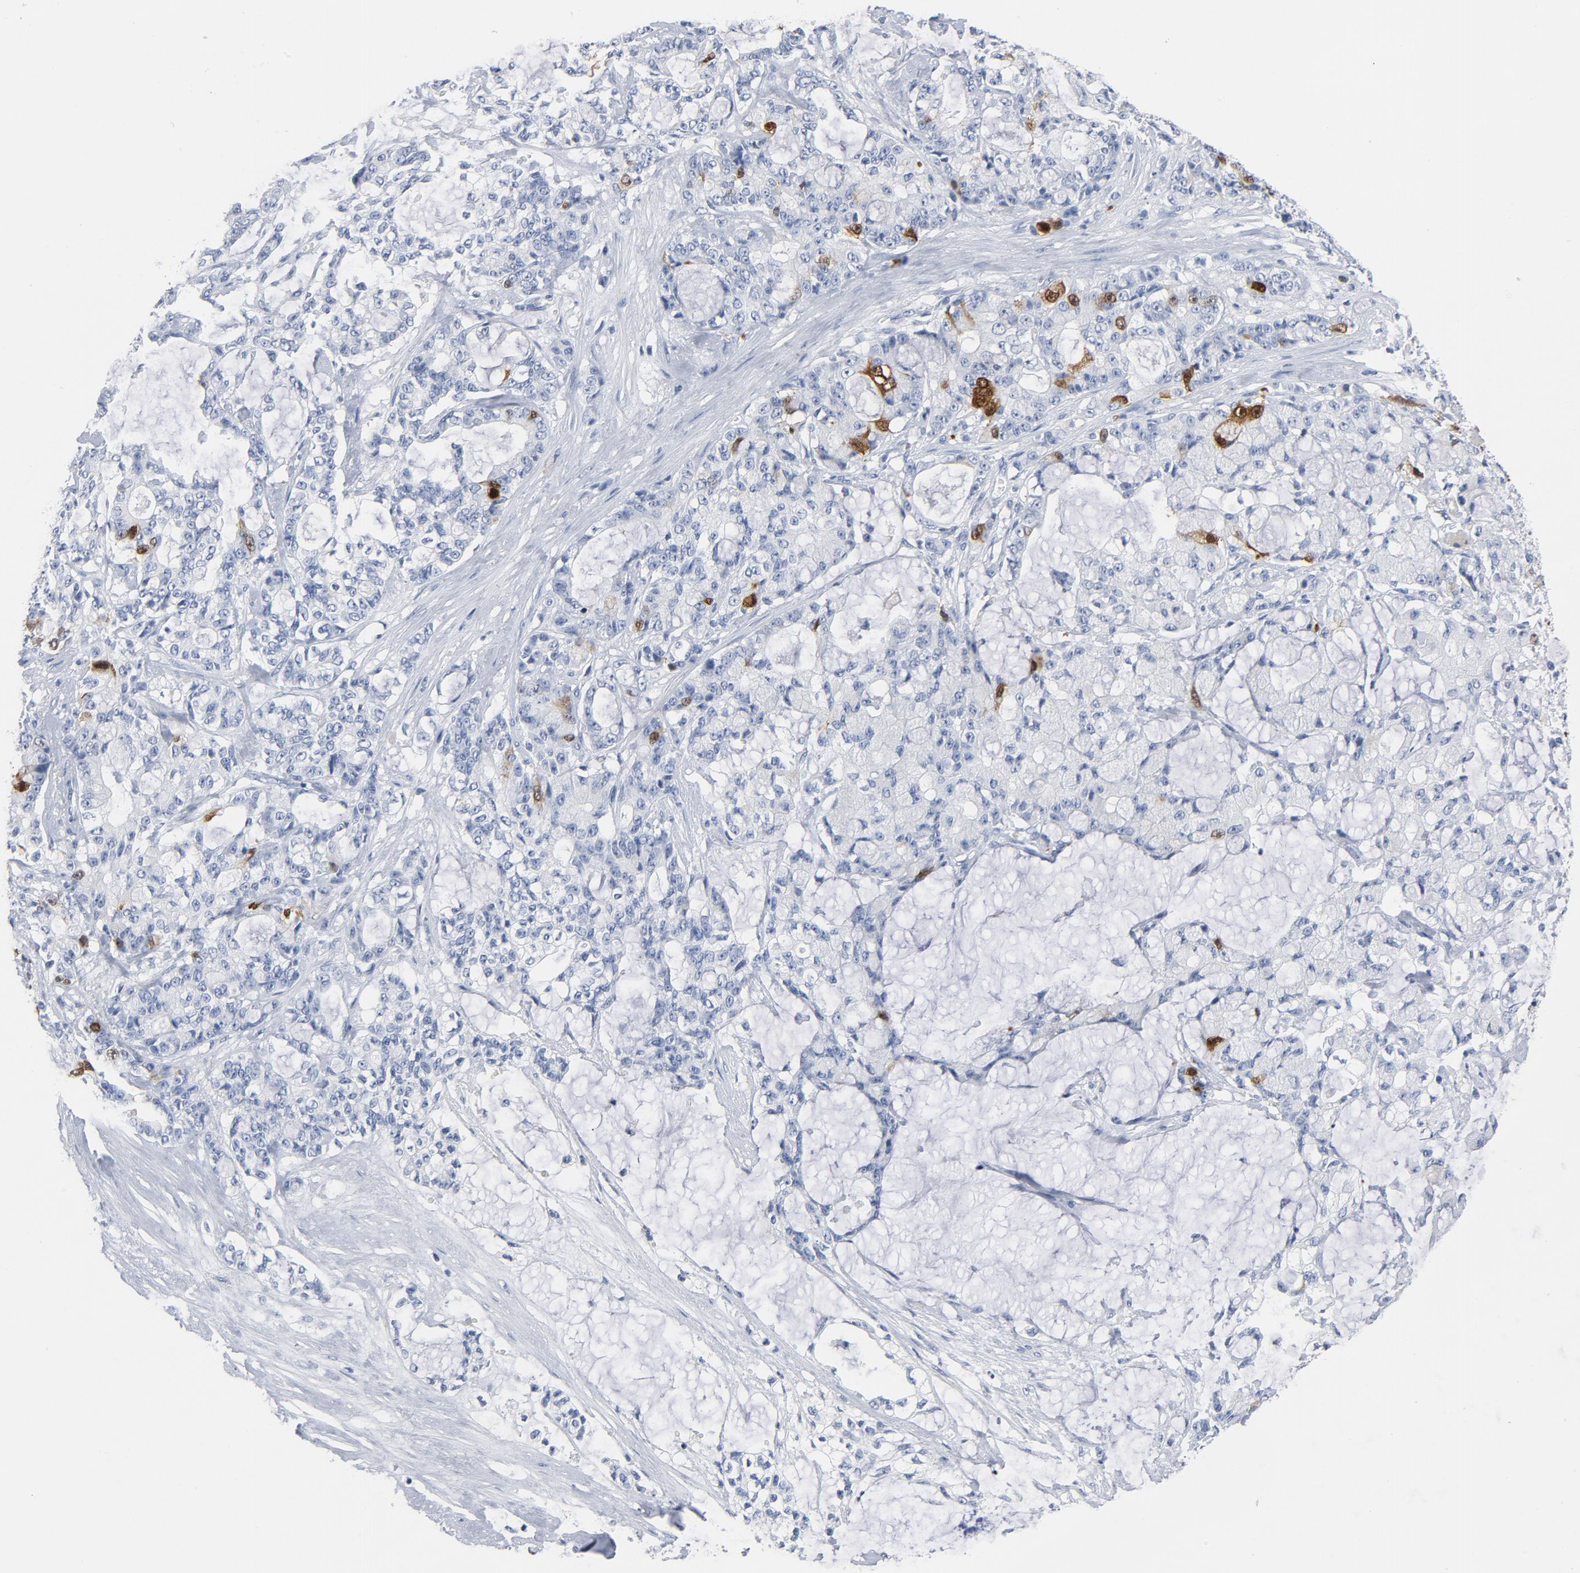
{"staining": {"intensity": "strong", "quantity": "<25%", "location": "cytoplasmic/membranous,nuclear"}, "tissue": "pancreatic cancer", "cell_type": "Tumor cells", "image_type": "cancer", "snomed": [{"axis": "morphology", "description": "Adenocarcinoma, NOS"}, {"axis": "topography", "description": "Pancreas"}], "caption": "DAB (3,3'-diaminobenzidine) immunohistochemical staining of human pancreatic cancer displays strong cytoplasmic/membranous and nuclear protein staining in approximately <25% of tumor cells.", "gene": "CDC20", "patient": {"sex": "female", "age": 73}}